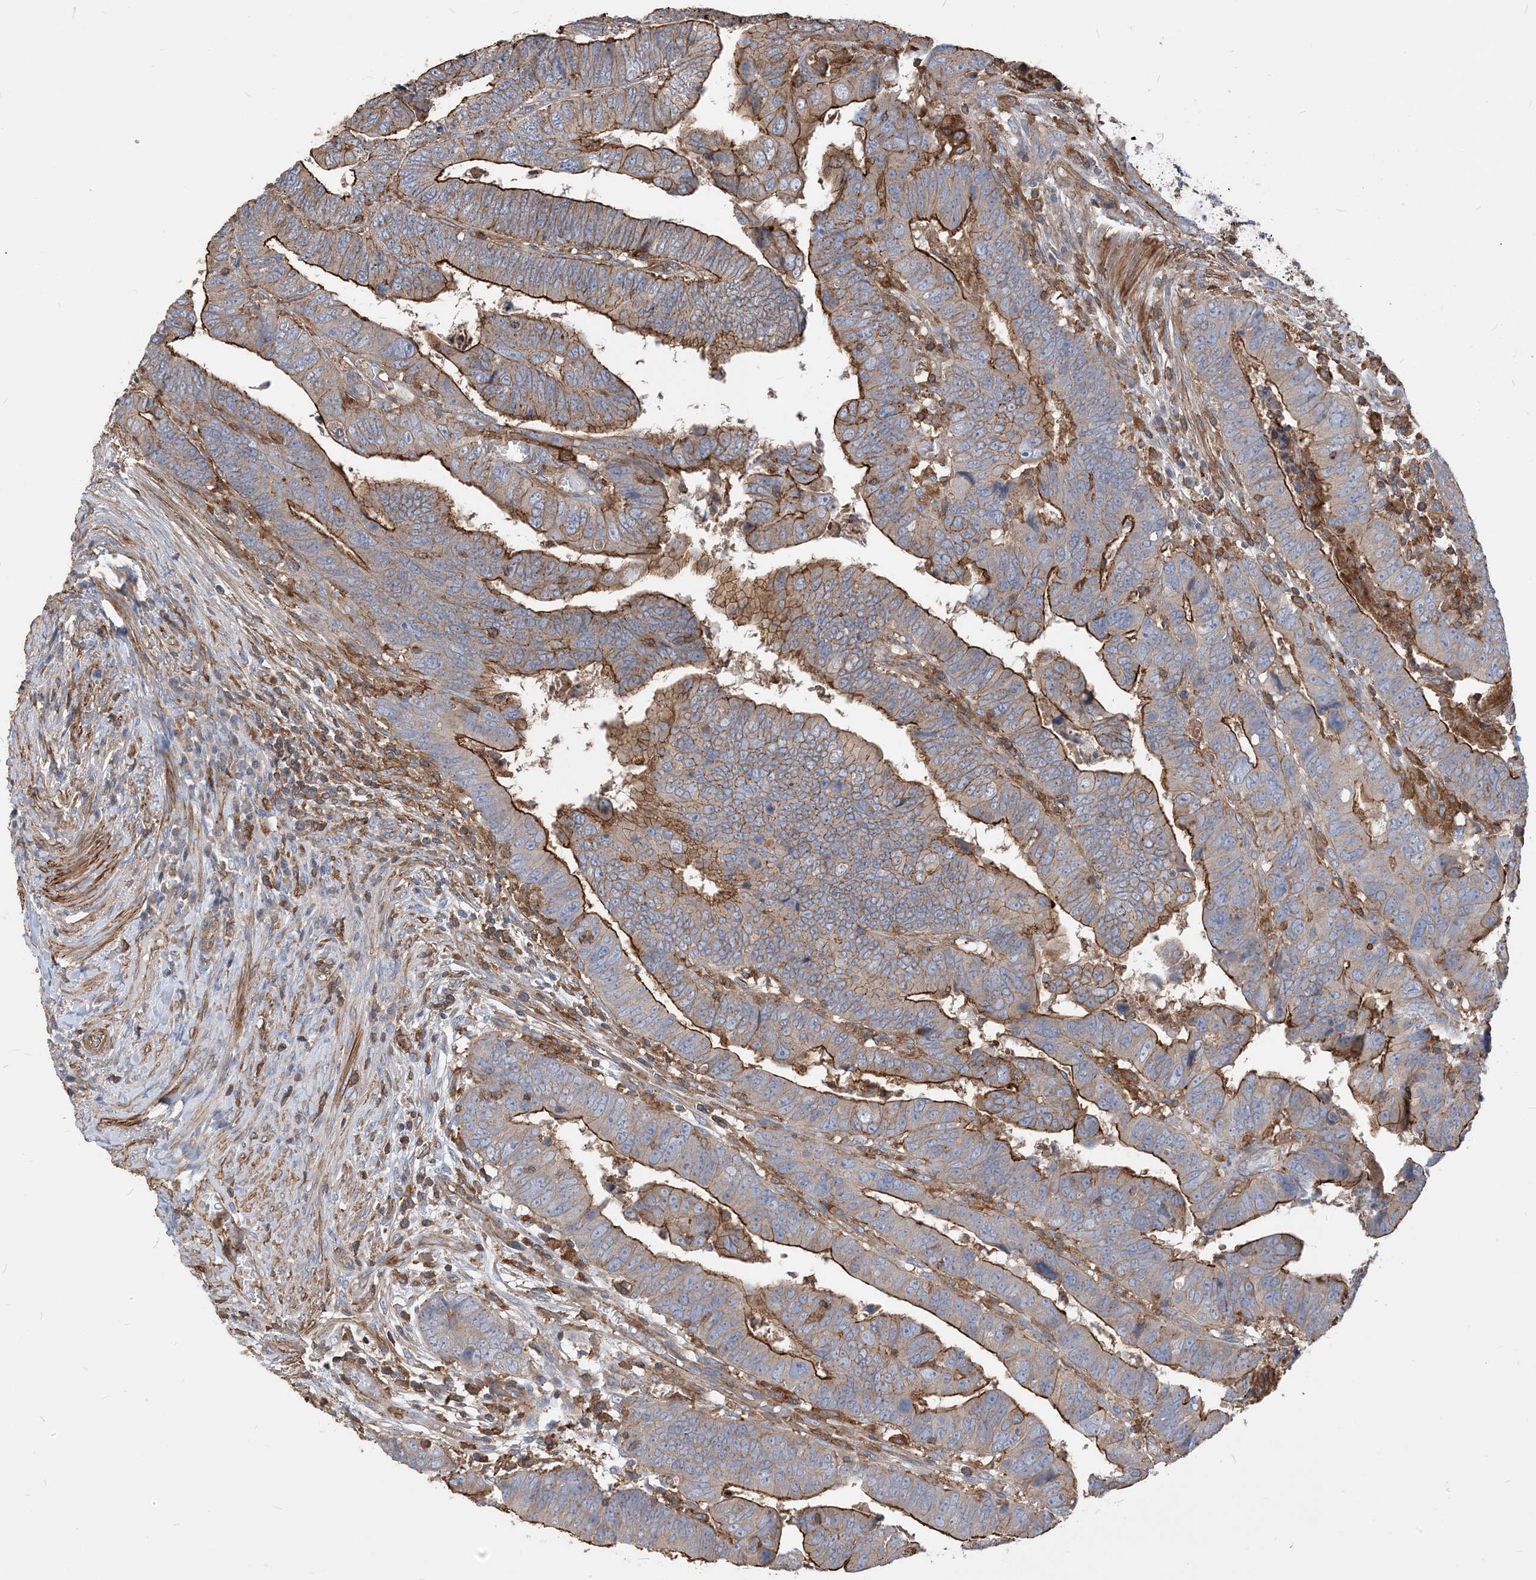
{"staining": {"intensity": "weak", "quantity": "25%-75%", "location": "cytoplasmic/membranous"}, "tissue": "colorectal cancer", "cell_type": "Tumor cells", "image_type": "cancer", "snomed": [{"axis": "morphology", "description": "Normal tissue, NOS"}, {"axis": "morphology", "description": "Adenocarcinoma, NOS"}, {"axis": "topography", "description": "Rectum"}], "caption": "The image shows staining of colorectal cancer (adenocarcinoma), revealing weak cytoplasmic/membranous protein staining (brown color) within tumor cells.", "gene": "PARVG", "patient": {"sex": "female", "age": 65}}